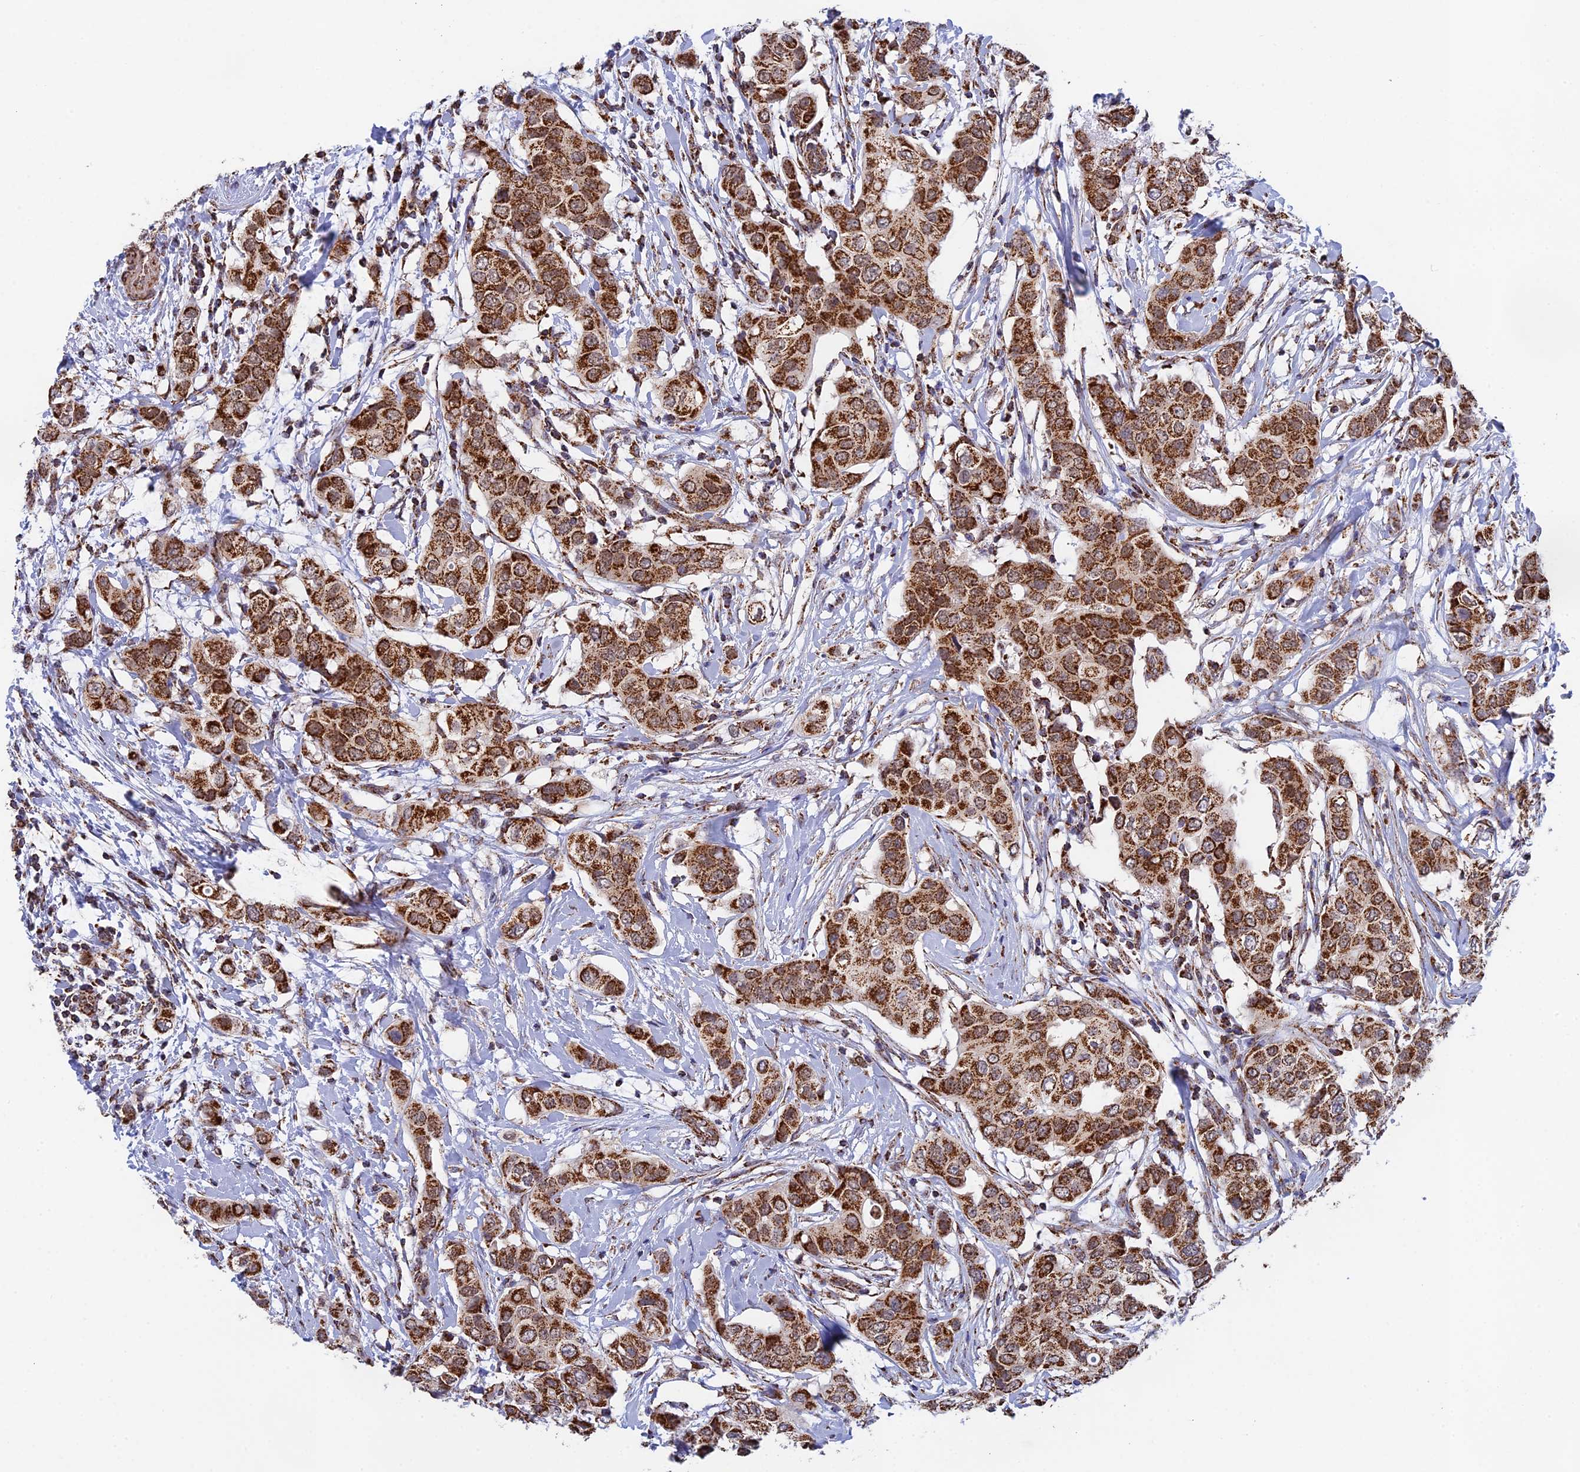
{"staining": {"intensity": "strong", "quantity": ">75%", "location": "cytoplasmic/membranous"}, "tissue": "breast cancer", "cell_type": "Tumor cells", "image_type": "cancer", "snomed": [{"axis": "morphology", "description": "Lobular carcinoma"}, {"axis": "topography", "description": "Breast"}], "caption": "Protein expression analysis of human breast cancer (lobular carcinoma) reveals strong cytoplasmic/membranous staining in approximately >75% of tumor cells.", "gene": "CDC16", "patient": {"sex": "female", "age": 51}}